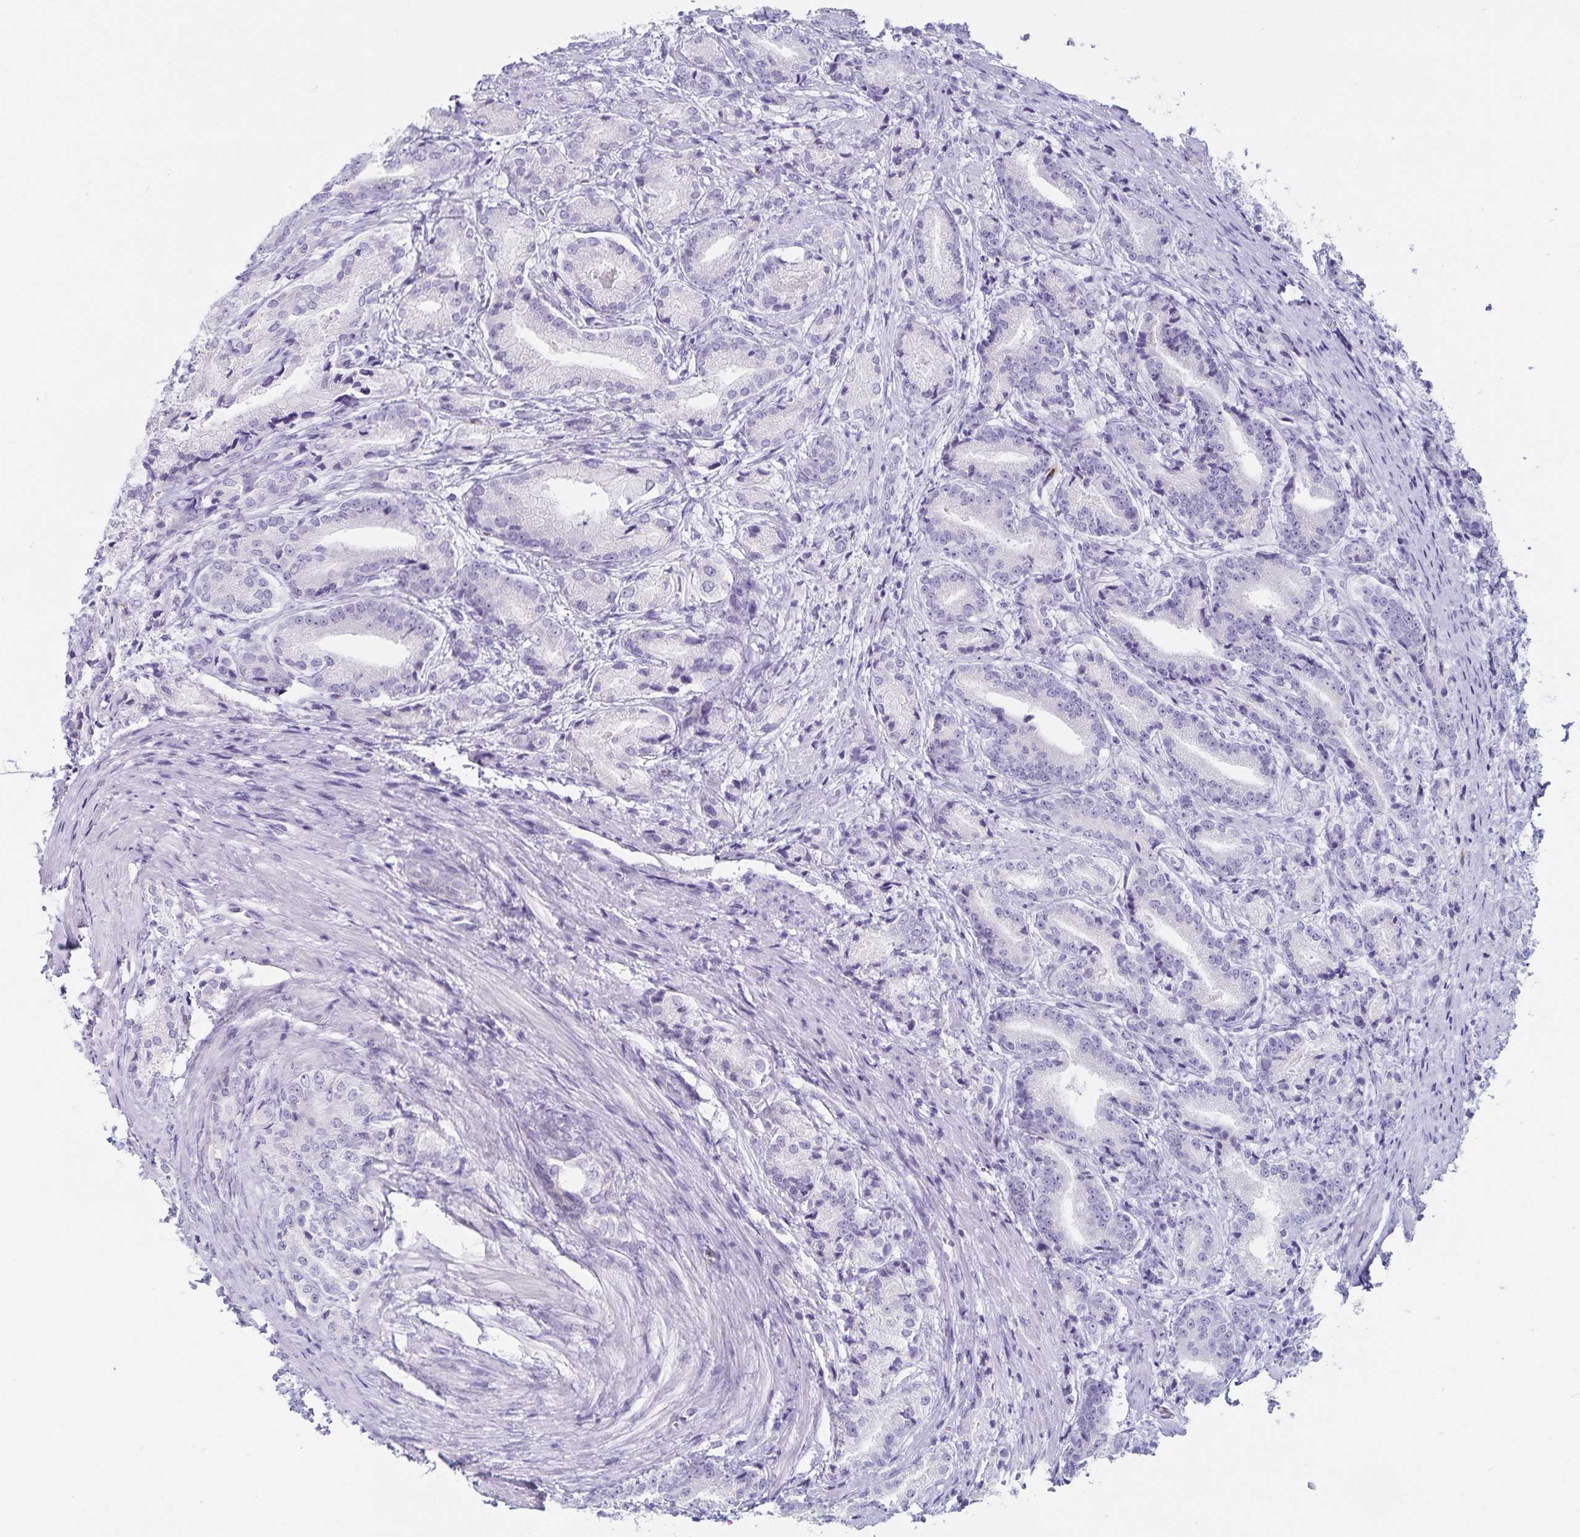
{"staining": {"intensity": "negative", "quantity": "none", "location": "none"}, "tissue": "prostate cancer", "cell_type": "Tumor cells", "image_type": "cancer", "snomed": [{"axis": "morphology", "description": "Adenocarcinoma, High grade"}, {"axis": "topography", "description": "Prostate and seminal vesicle, NOS"}], "caption": "IHC of human prostate cancer exhibits no expression in tumor cells.", "gene": "GNLY", "patient": {"sex": "male", "age": 61}}